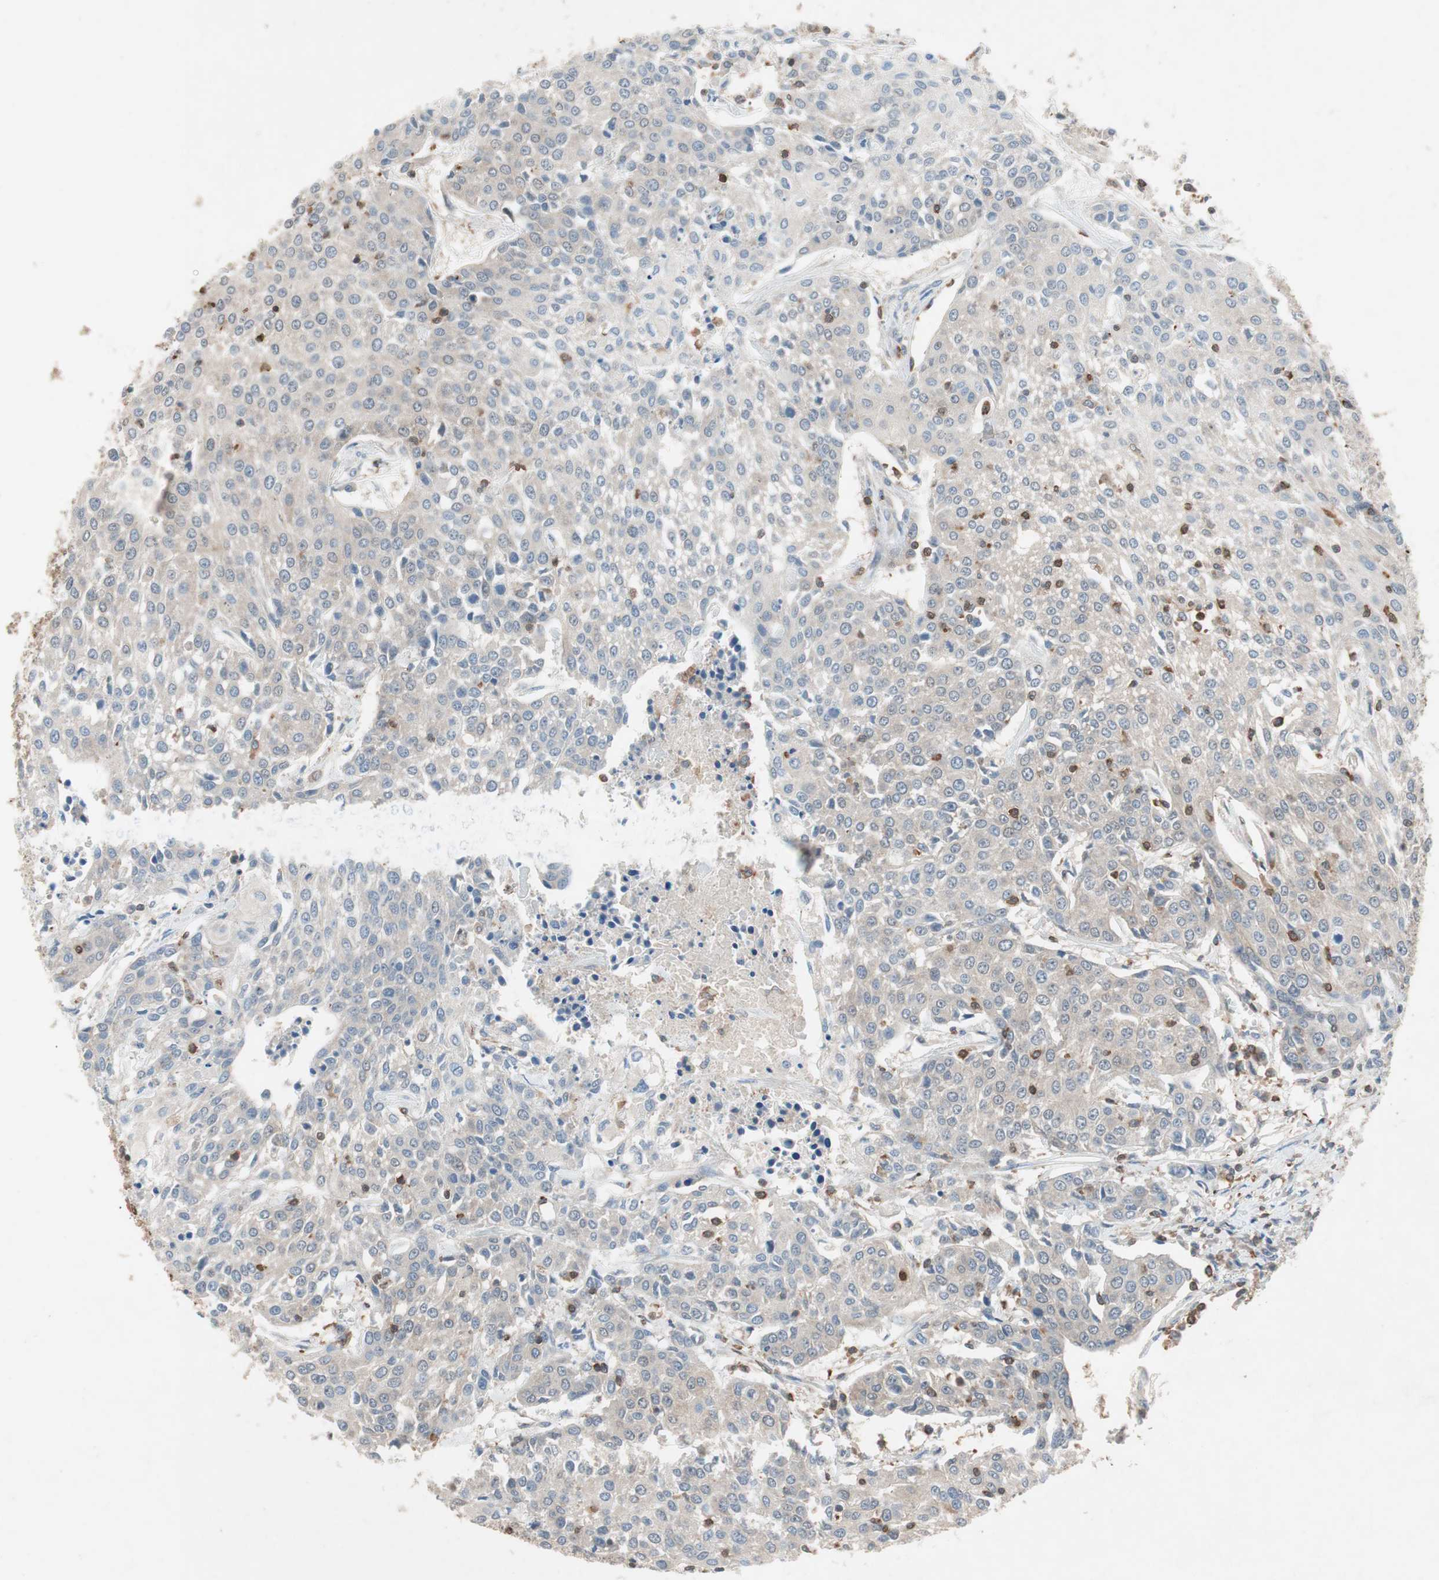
{"staining": {"intensity": "moderate", "quantity": "<25%", "location": "nuclear"}, "tissue": "urothelial cancer", "cell_type": "Tumor cells", "image_type": "cancer", "snomed": [{"axis": "morphology", "description": "Urothelial carcinoma, High grade"}, {"axis": "topography", "description": "Urinary bladder"}], "caption": "The micrograph exhibits a brown stain indicating the presence of a protein in the nuclear of tumor cells in urothelial carcinoma (high-grade). The protein is stained brown, and the nuclei are stained in blue (DAB (3,3'-diaminobenzidine) IHC with brightfield microscopy, high magnification).", "gene": "GALT", "patient": {"sex": "female", "age": 85}}